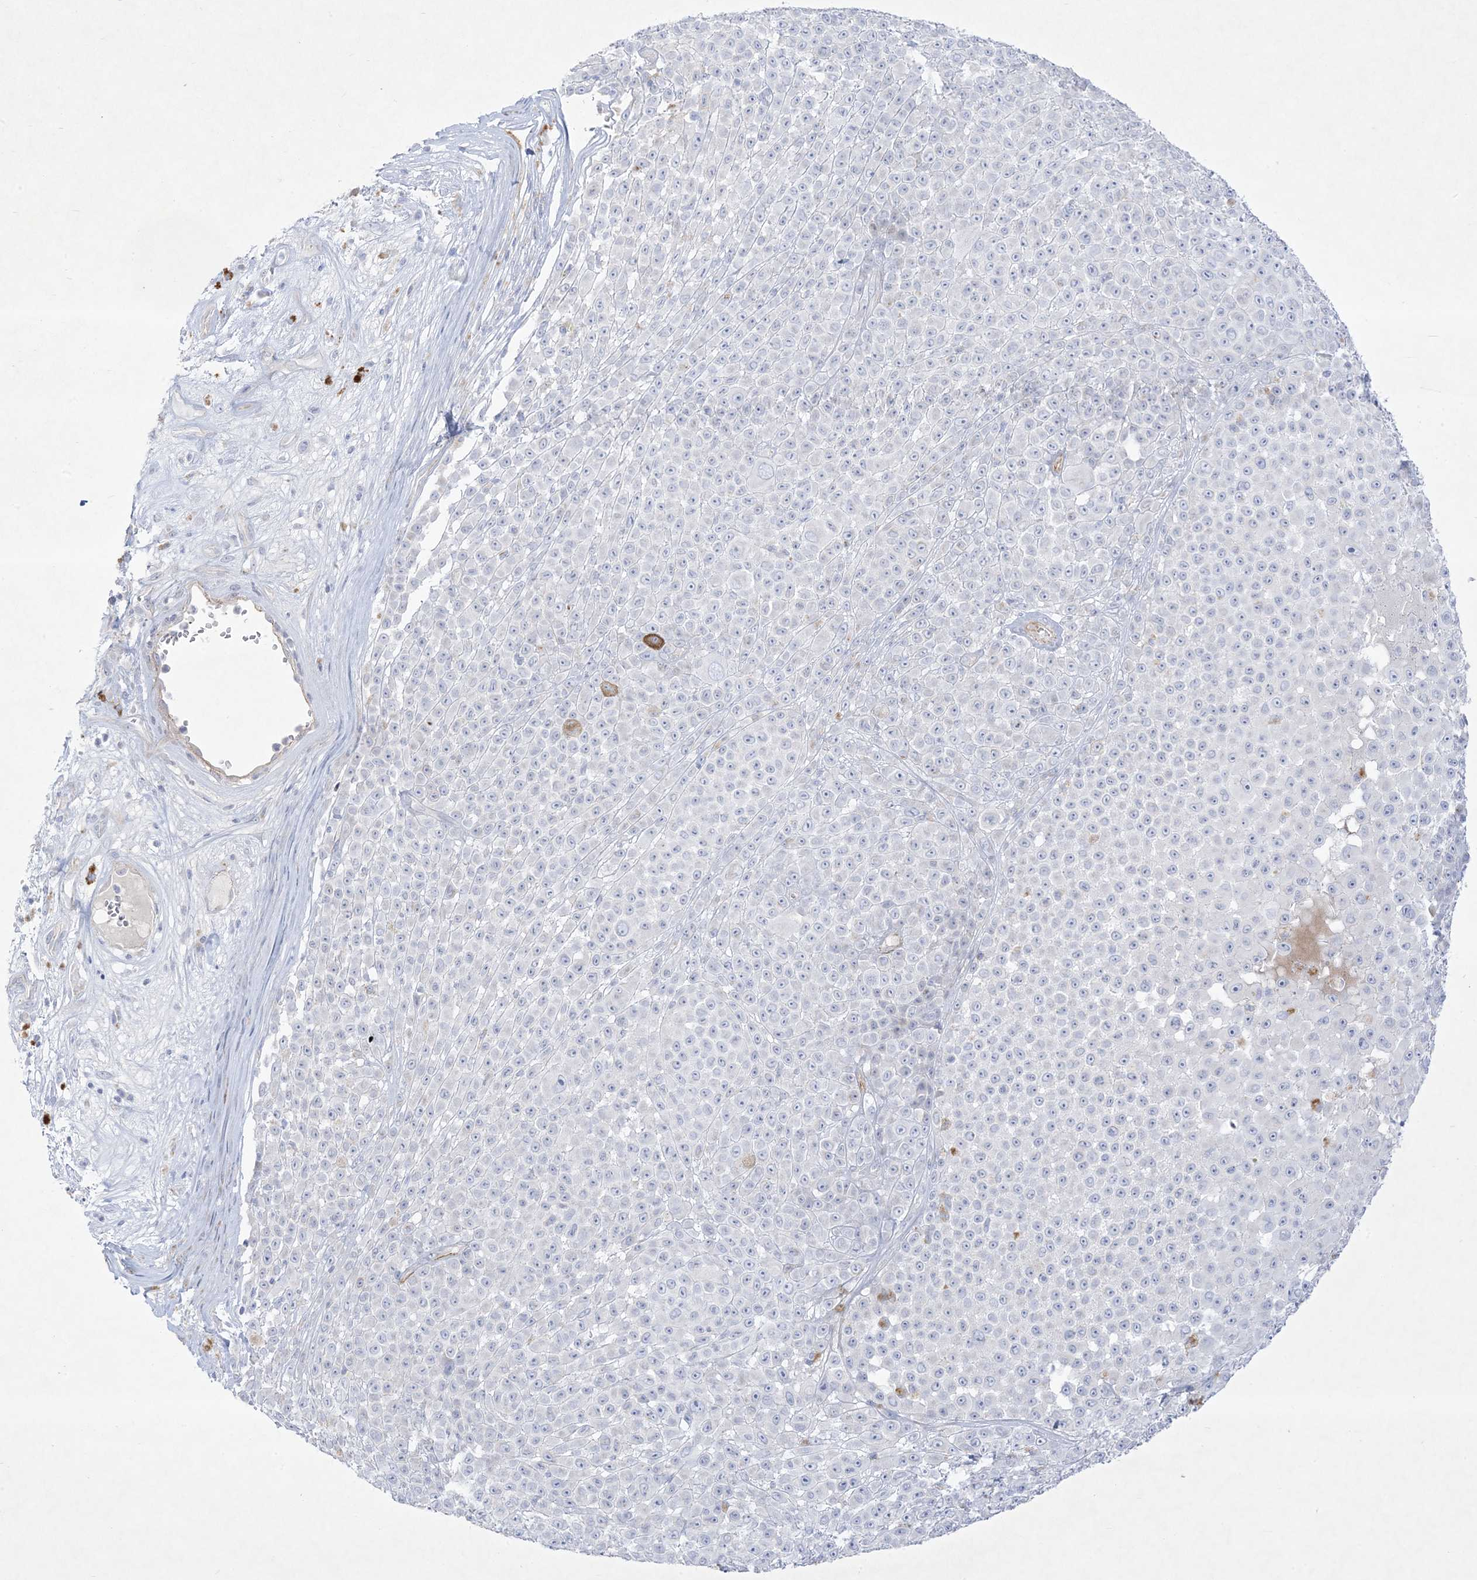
{"staining": {"intensity": "negative", "quantity": "none", "location": "none"}, "tissue": "melanoma", "cell_type": "Tumor cells", "image_type": "cancer", "snomed": [{"axis": "morphology", "description": "Malignant melanoma, NOS"}, {"axis": "topography", "description": "Skin"}], "caption": "Photomicrograph shows no protein positivity in tumor cells of malignant melanoma tissue.", "gene": "B3GNT7", "patient": {"sex": "female", "age": 94}}